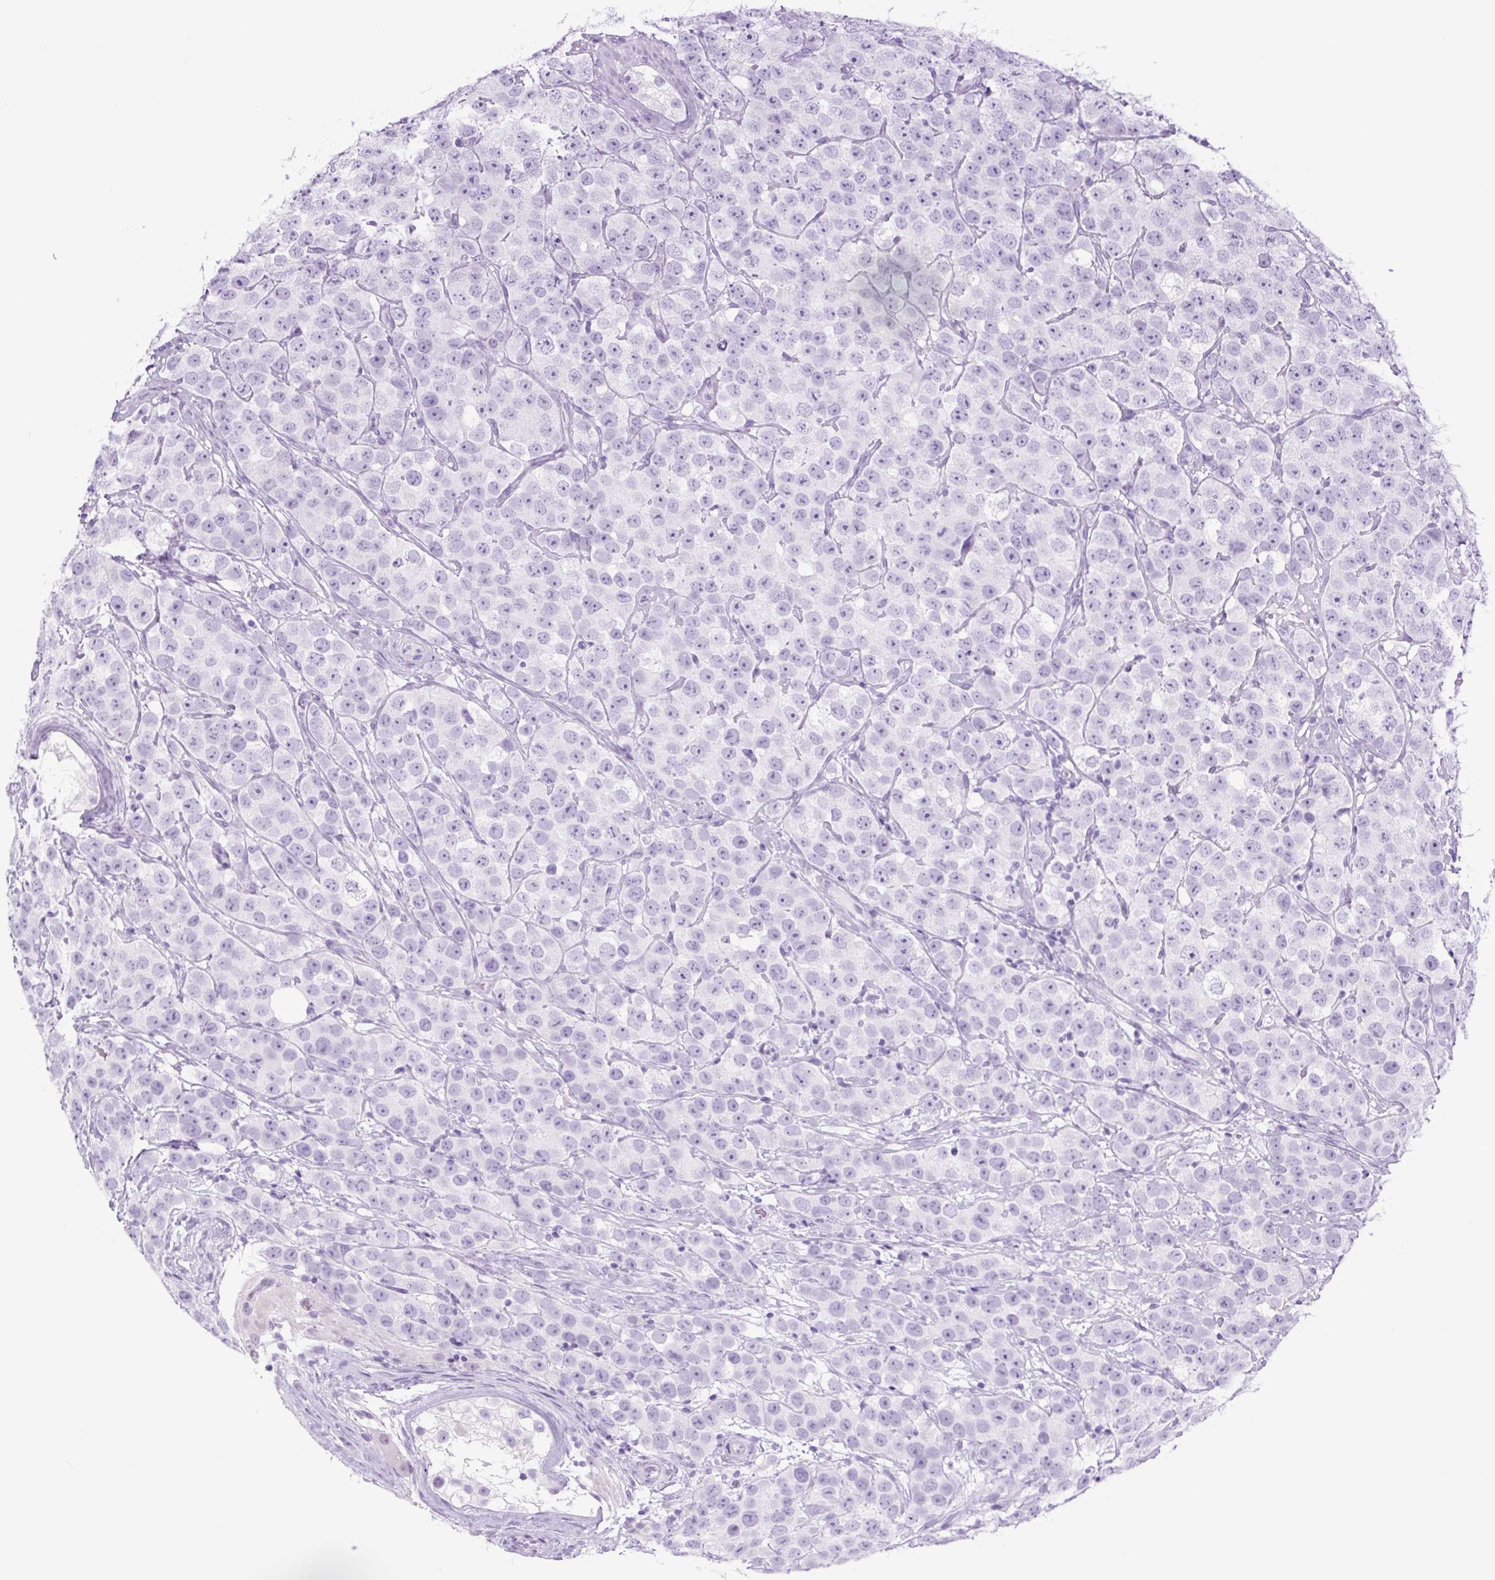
{"staining": {"intensity": "negative", "quantity": "none", "location": "none"}, "tissue": "testis cancer", "cell_type": "Tumor cells", "image_type": "cancer", "snomed": [{"axis": "morphology", "description": "Seminoma, NOS"}, {"axis": "topography", "description": "Testis"}], "caption": "Immunohistochemistry of testis seminoma shows no positivity in tumor cells.", "gene": "TFF2", "patient": {"sex": "male", "age": 28}}